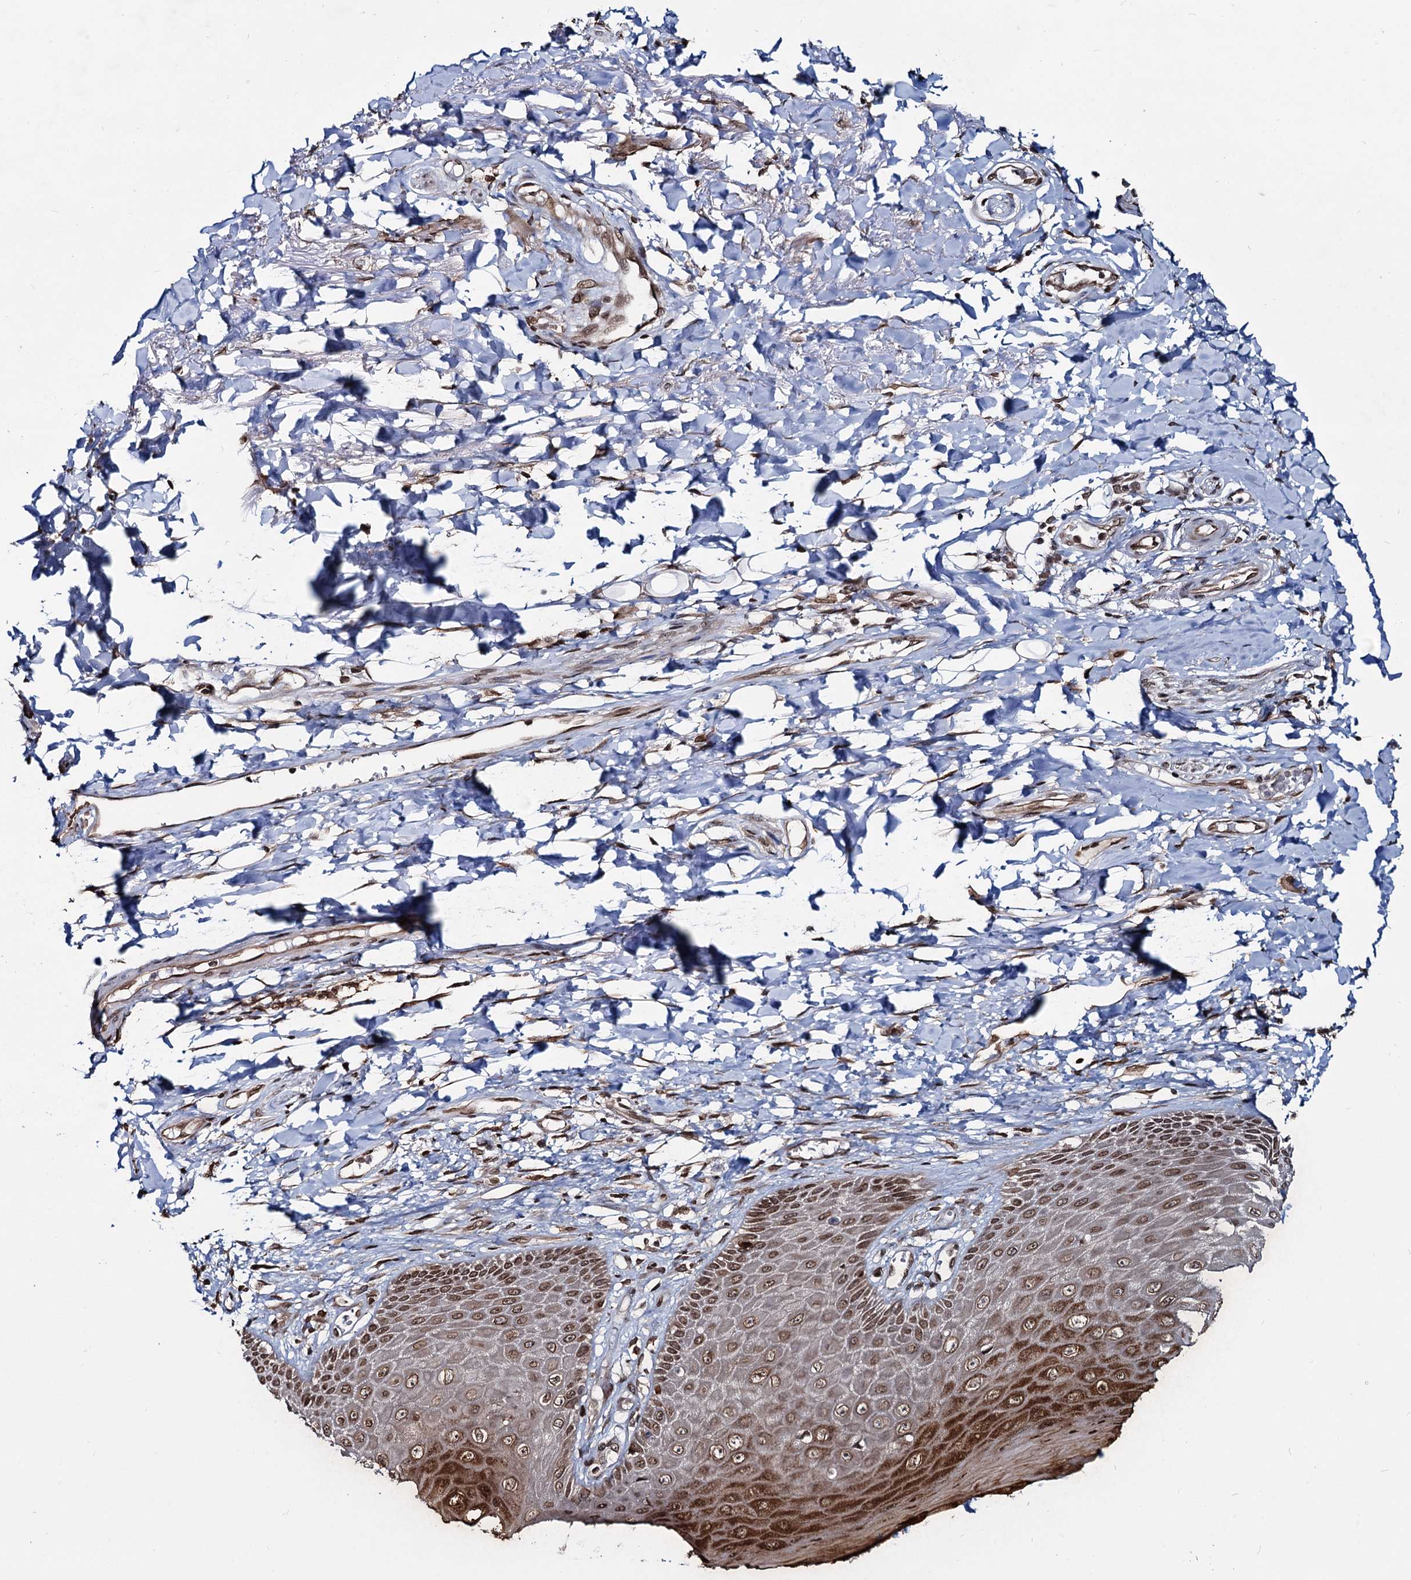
{"staining": {"intensity": "strong", "quantity": ">75%", "location": "cytoplasmic/membranous,nuclear"}, "tissue": "skin", "cell_type": "Epidermal cells", "image_type": "normal", "snomed": [{"axis": "morphology", "description": "Normal tissue, NOS"}, {"axis": "topography", "description": "Anal"}], "caption": "DAB (3,3'-diaminobenzidine) immunohistochemical staining of normal skin reveals strong cytoplasmic/membranous,nuclear protein staining in approximately >75% of epidermal cells. The protein is stained brown, and the nuclei are stained in blue (DAB (3,3'-diaminobenzidine) IHC with brightfield microscopy, high magnification).", "gene": "RNF6", "patient": {"sex": "male", "age": 78}}